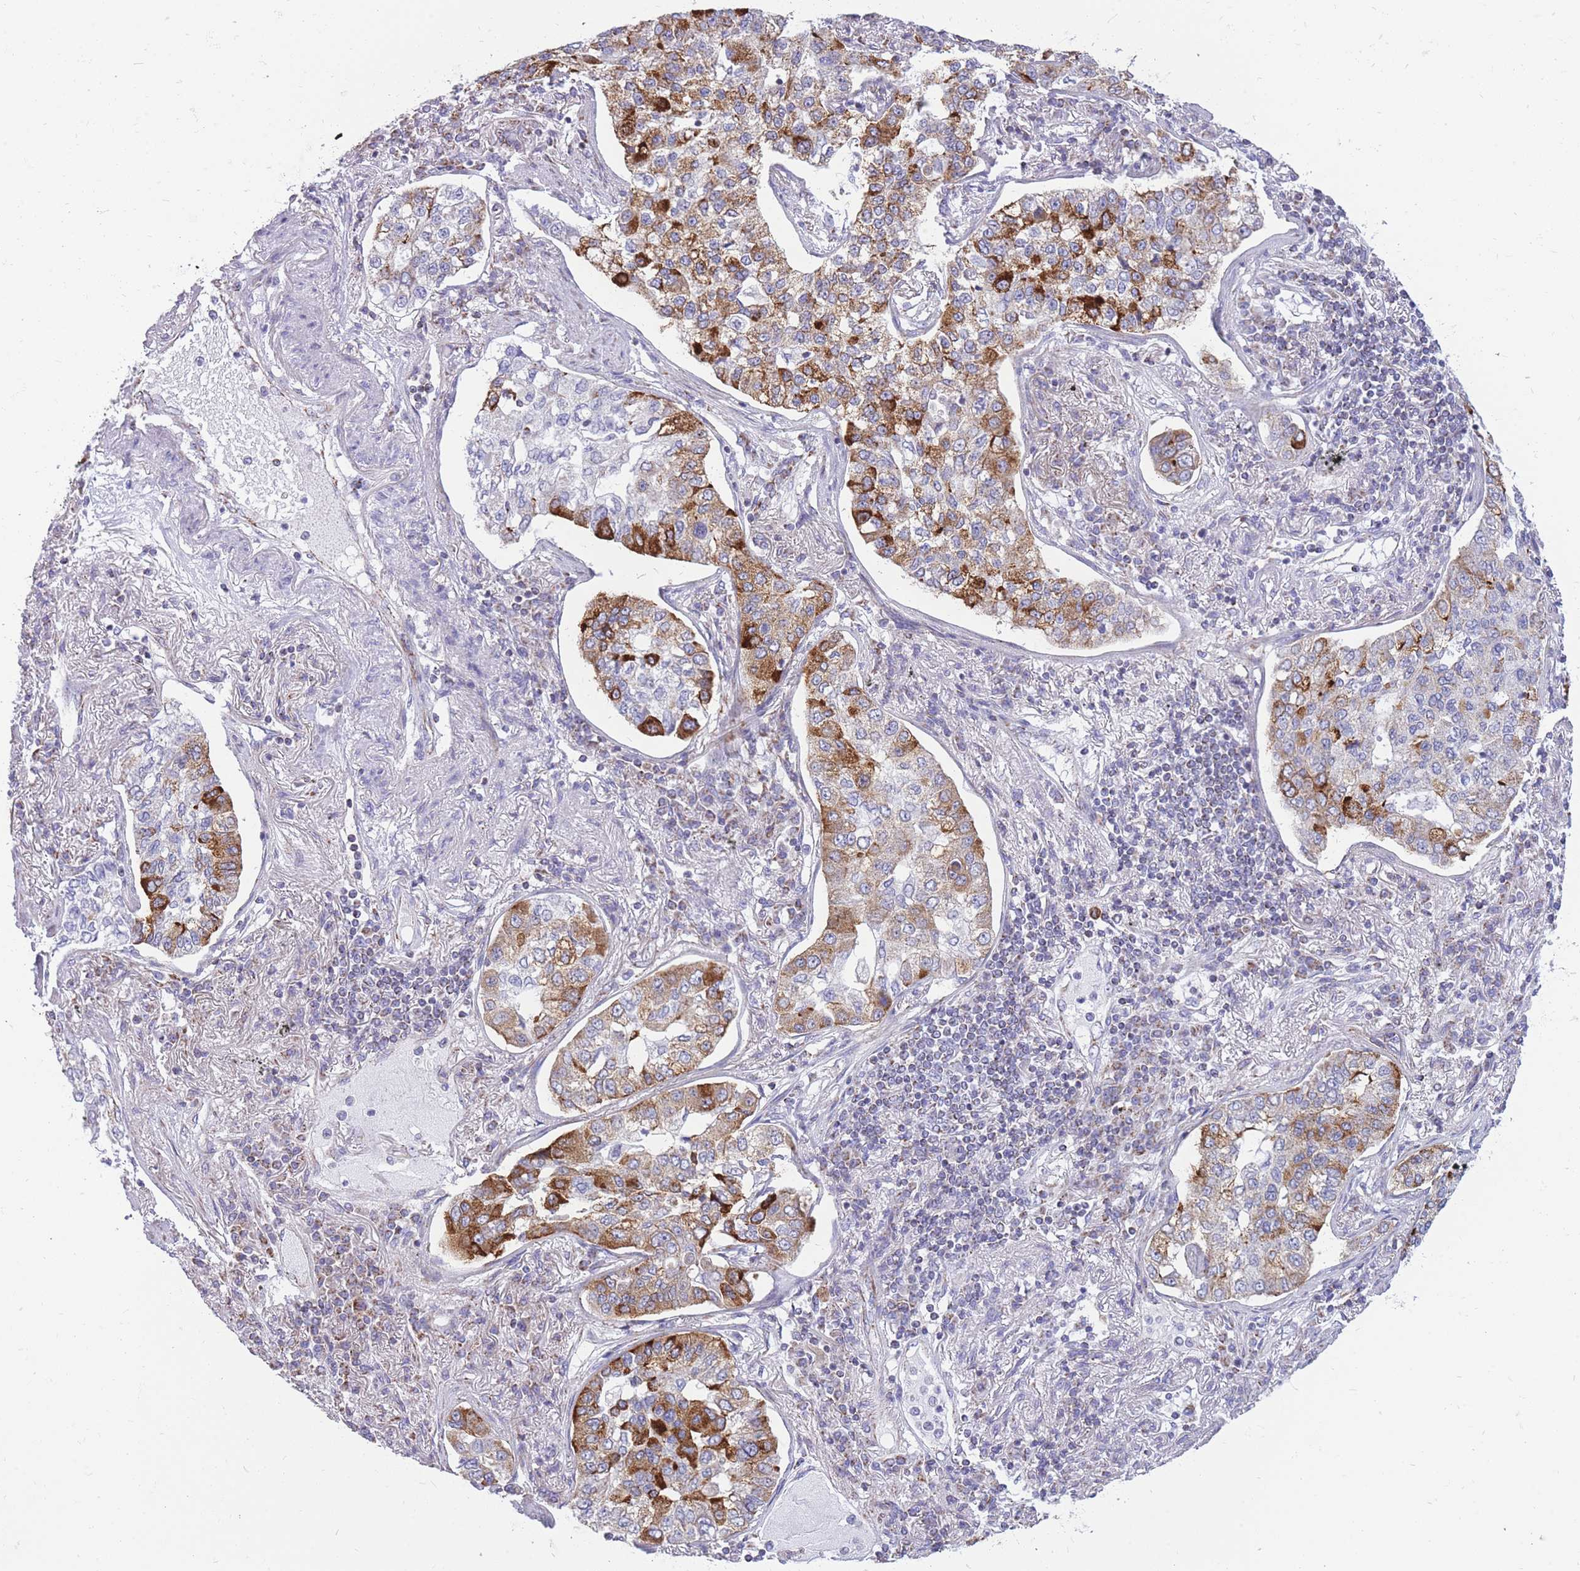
{"staining": {"intensity": "strong", "quantity": "25%-75%", "location": "cytoplasmic/membranous"}, "tissue": "lung cancer", "cell_type": "Tumor cells", "image_type": "cancer", "snomed": [{"axis": "morphology", "description": "Adenocarcinoma, NOS"}, {"axis": "topography", "description": "Lung"}], "caption": "Immunohistochemical staining of lung cancer demonstrates strong cytoplasmic/membranous protein positivity in about 25%-75% of tumor cells.", "gene": "PCSK1", "patient": {"sex": "male", "age": 49}}